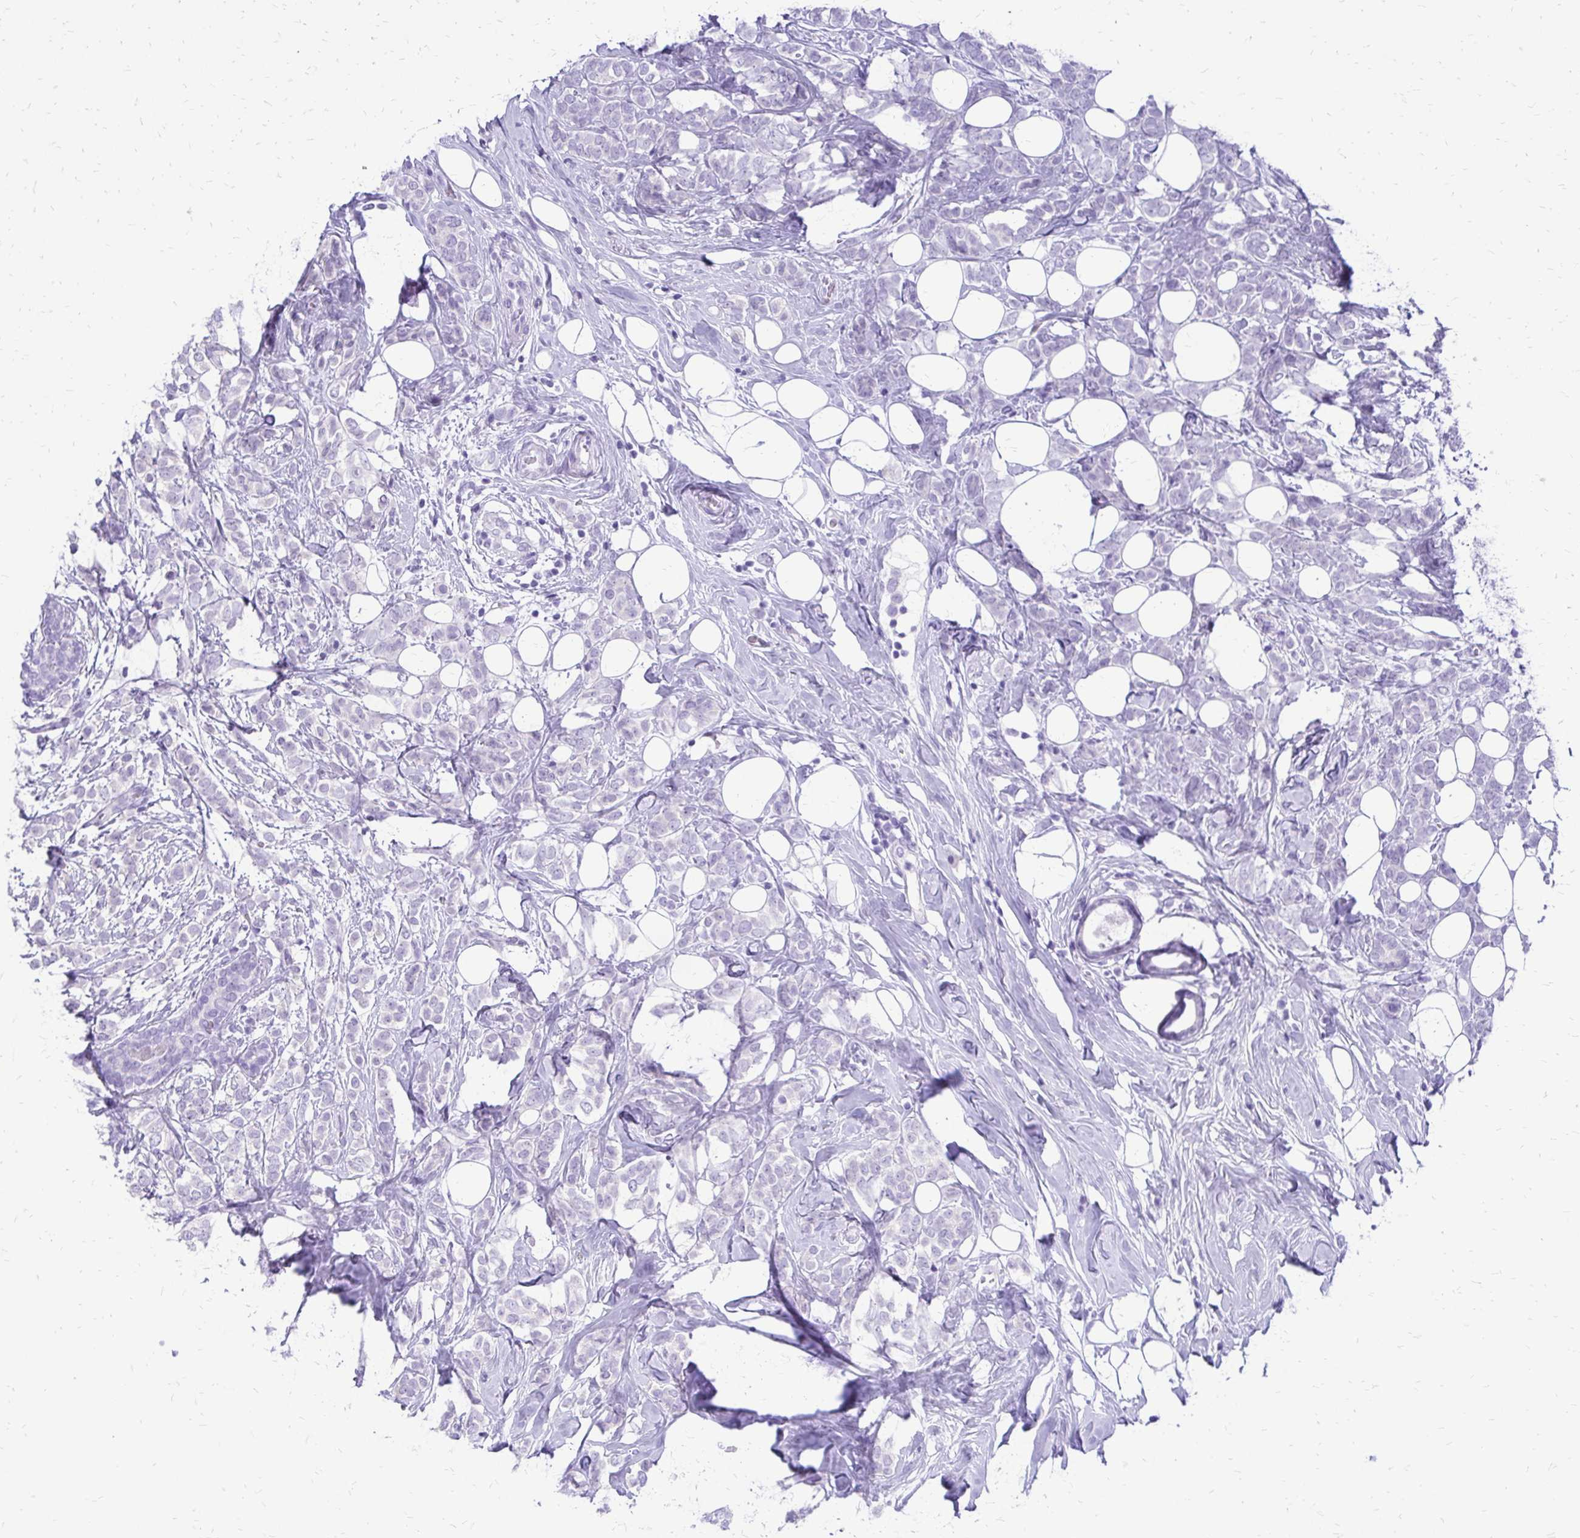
{"staining": {"intensity": "negative", "quantity": "none", "location": "none"}, "tissue": "breast cancer", "cell_type": "Tumor cells", "image_type": "cancer", "snomed": [{"axis": "morphology", "description": "Lobular carcinoma"}, {"axis": "topography", "description": "Breast"}], "caption": "Tumor cells are negative for brown protein staining in breast lobular carcinoma.", "gene": "SLC32A1", "patient": {"sex": "female", "age": 49}}